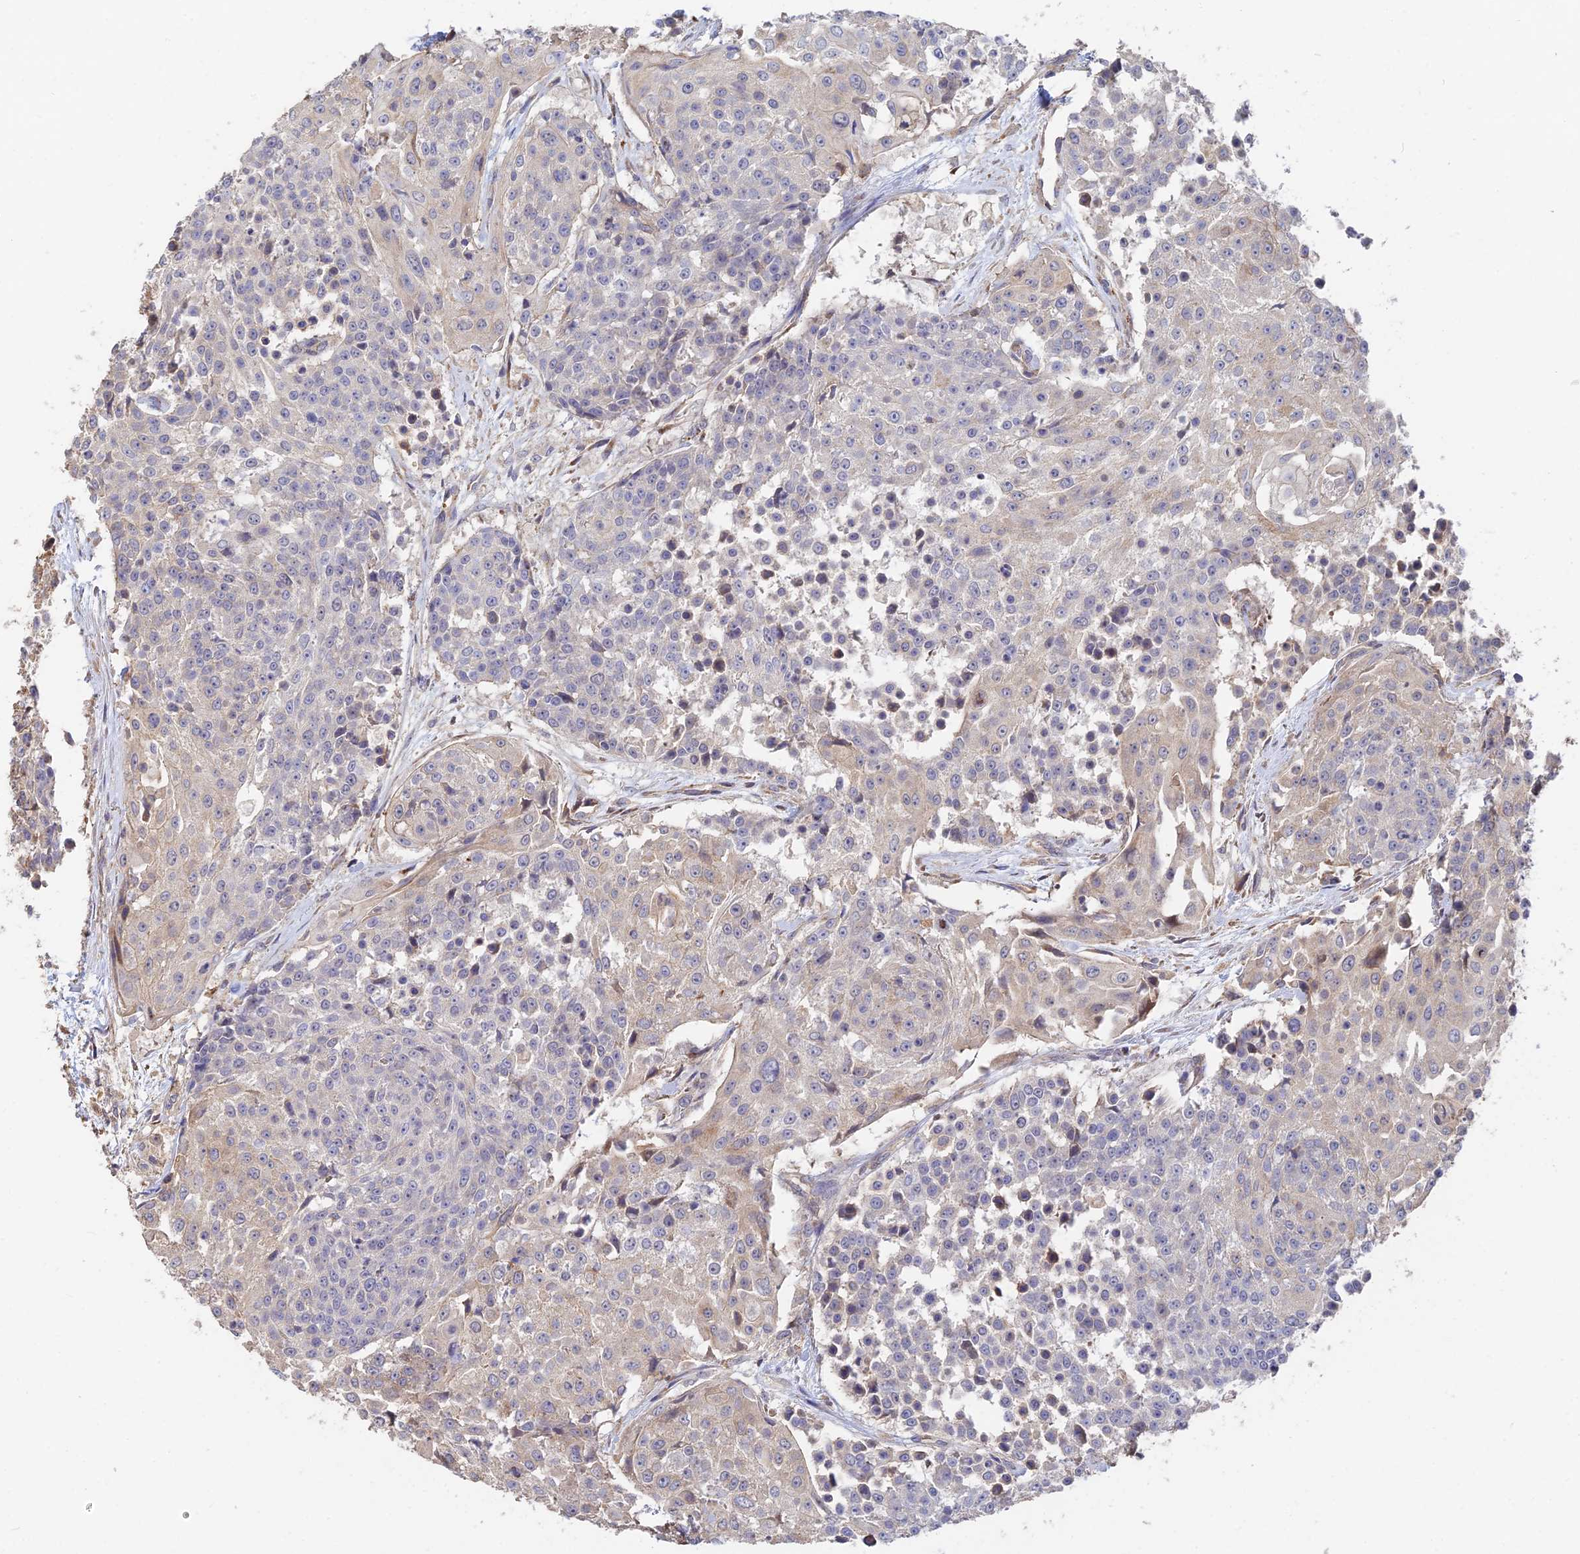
{"staining": {"intensity": "weak", "quantity": "25%-75%", "location": "cytoplasmic/membranous"}, "tissue": "urothelial cancer", "cell_type": "Tumor cells", "image_type": "cancer", "snomed": [{"axis": "morphology", "description": "Urothelial carcinoma, High grade"}, {"axis": "topography", "description": "Urinary bladder"}], "caption": "Urothelial cancer stained with a brown dye displays weak cytoplasmic/membranous positive positivity in approximately 25%-75% of tumor cells.", "gene": "WBP11", "patient": {"sex": "female", "age": 63}}